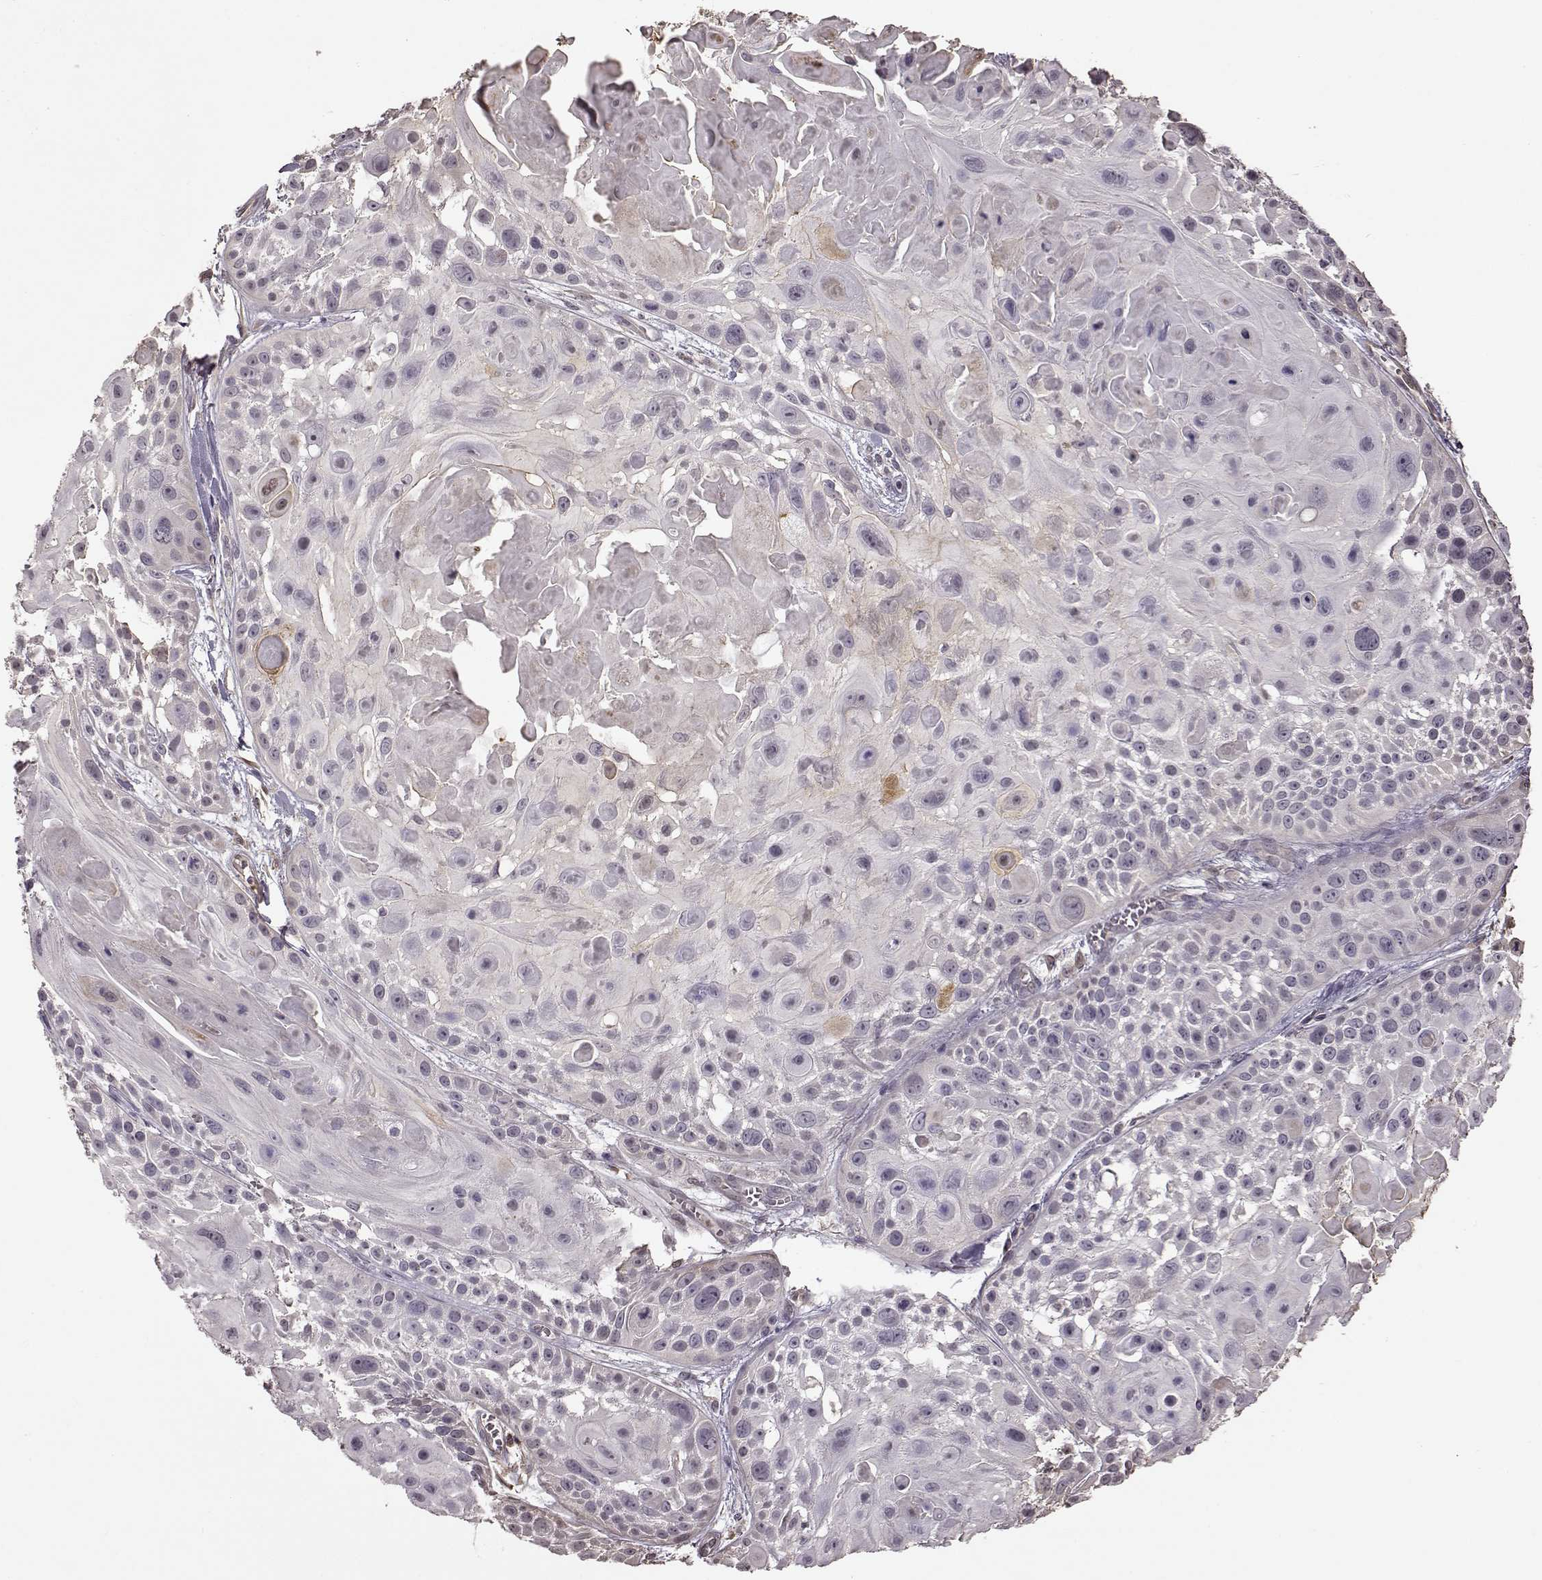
{"staining": {"intensity": "negative", "quantity": "none", "location": "none"}, "tissue": "skin cancer", "cell_type": "Tumor cells", "image_type": "cancer", "snomed": [{"axis": "morphology", "description": "Squamous cell carcinoma, NOS"}, {"axis": "topography", "description": "Skin"}, {"axis": "topography", "description": "Anal"}], "caption": "This is an immunohistochemistry (IHC) micrograph of human skin cancer. There is no staining in tumor cells.", "gene": "CRB1", "patient": {"sex": "female", "age": 75}}